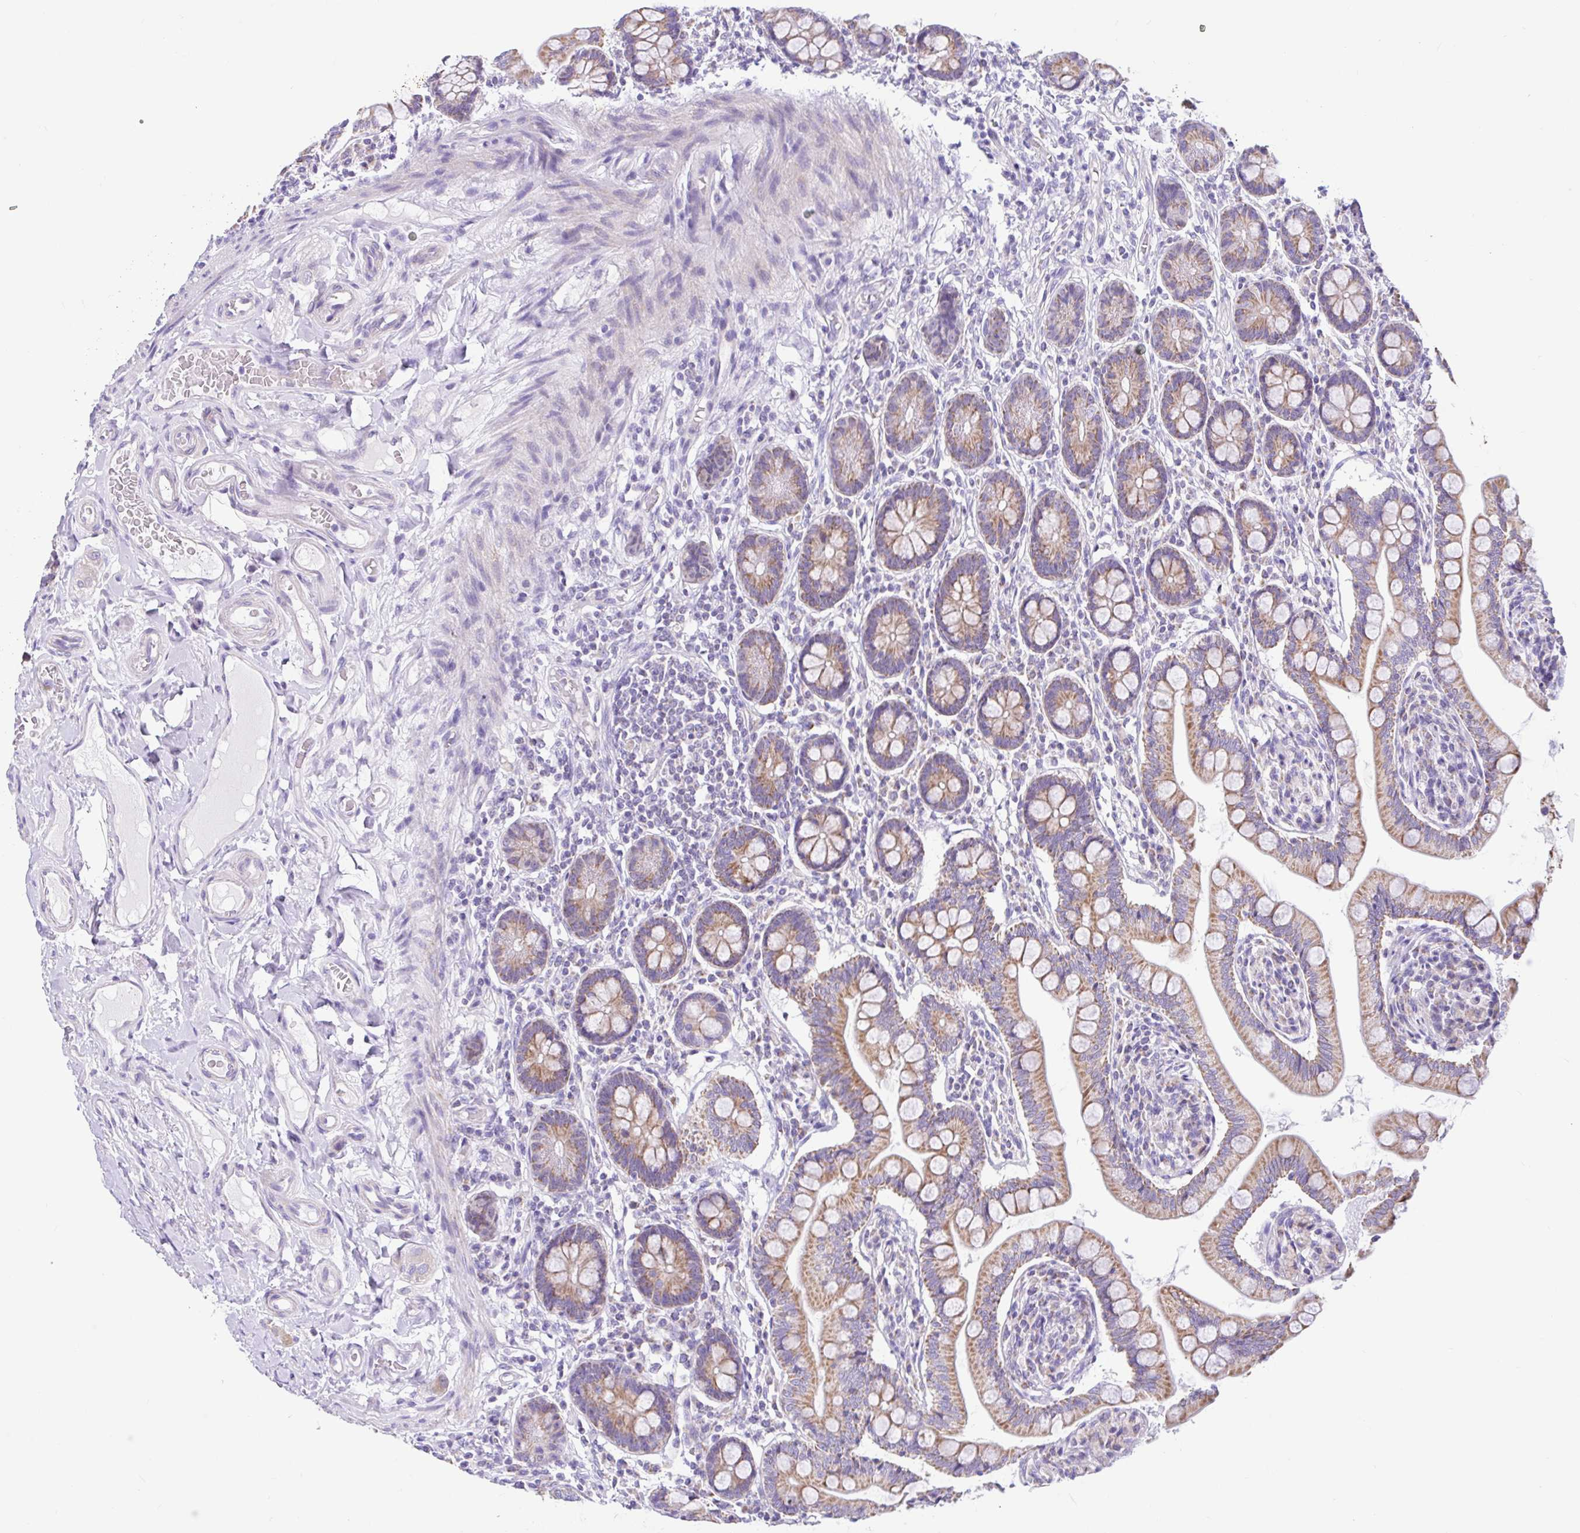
{"staining": {"intensity": "moderate", "quantity": ">75%", "location": "cytoplasmic/membranous"}, "tissue": "small intestine", "cell_type": "Glandular cells", "image_type": "normal", "snomed": [{"axis": "morphology", "description": "Normal tissue, NOS"}, {"axis": "topography", "description": "Small intestine"}], "caption": "Brown immunohistochemical staining in normal human small intestine reveals moderate cytoplasmic/membranous staining in approximately >75% of glandular cells. (Stains: DAB in brown, nuclei in blue, Microscopy: brightfield microscopy at high magnification).", "gene": "NDUFS2", "patient": {"sex": "female", "age": 64}}